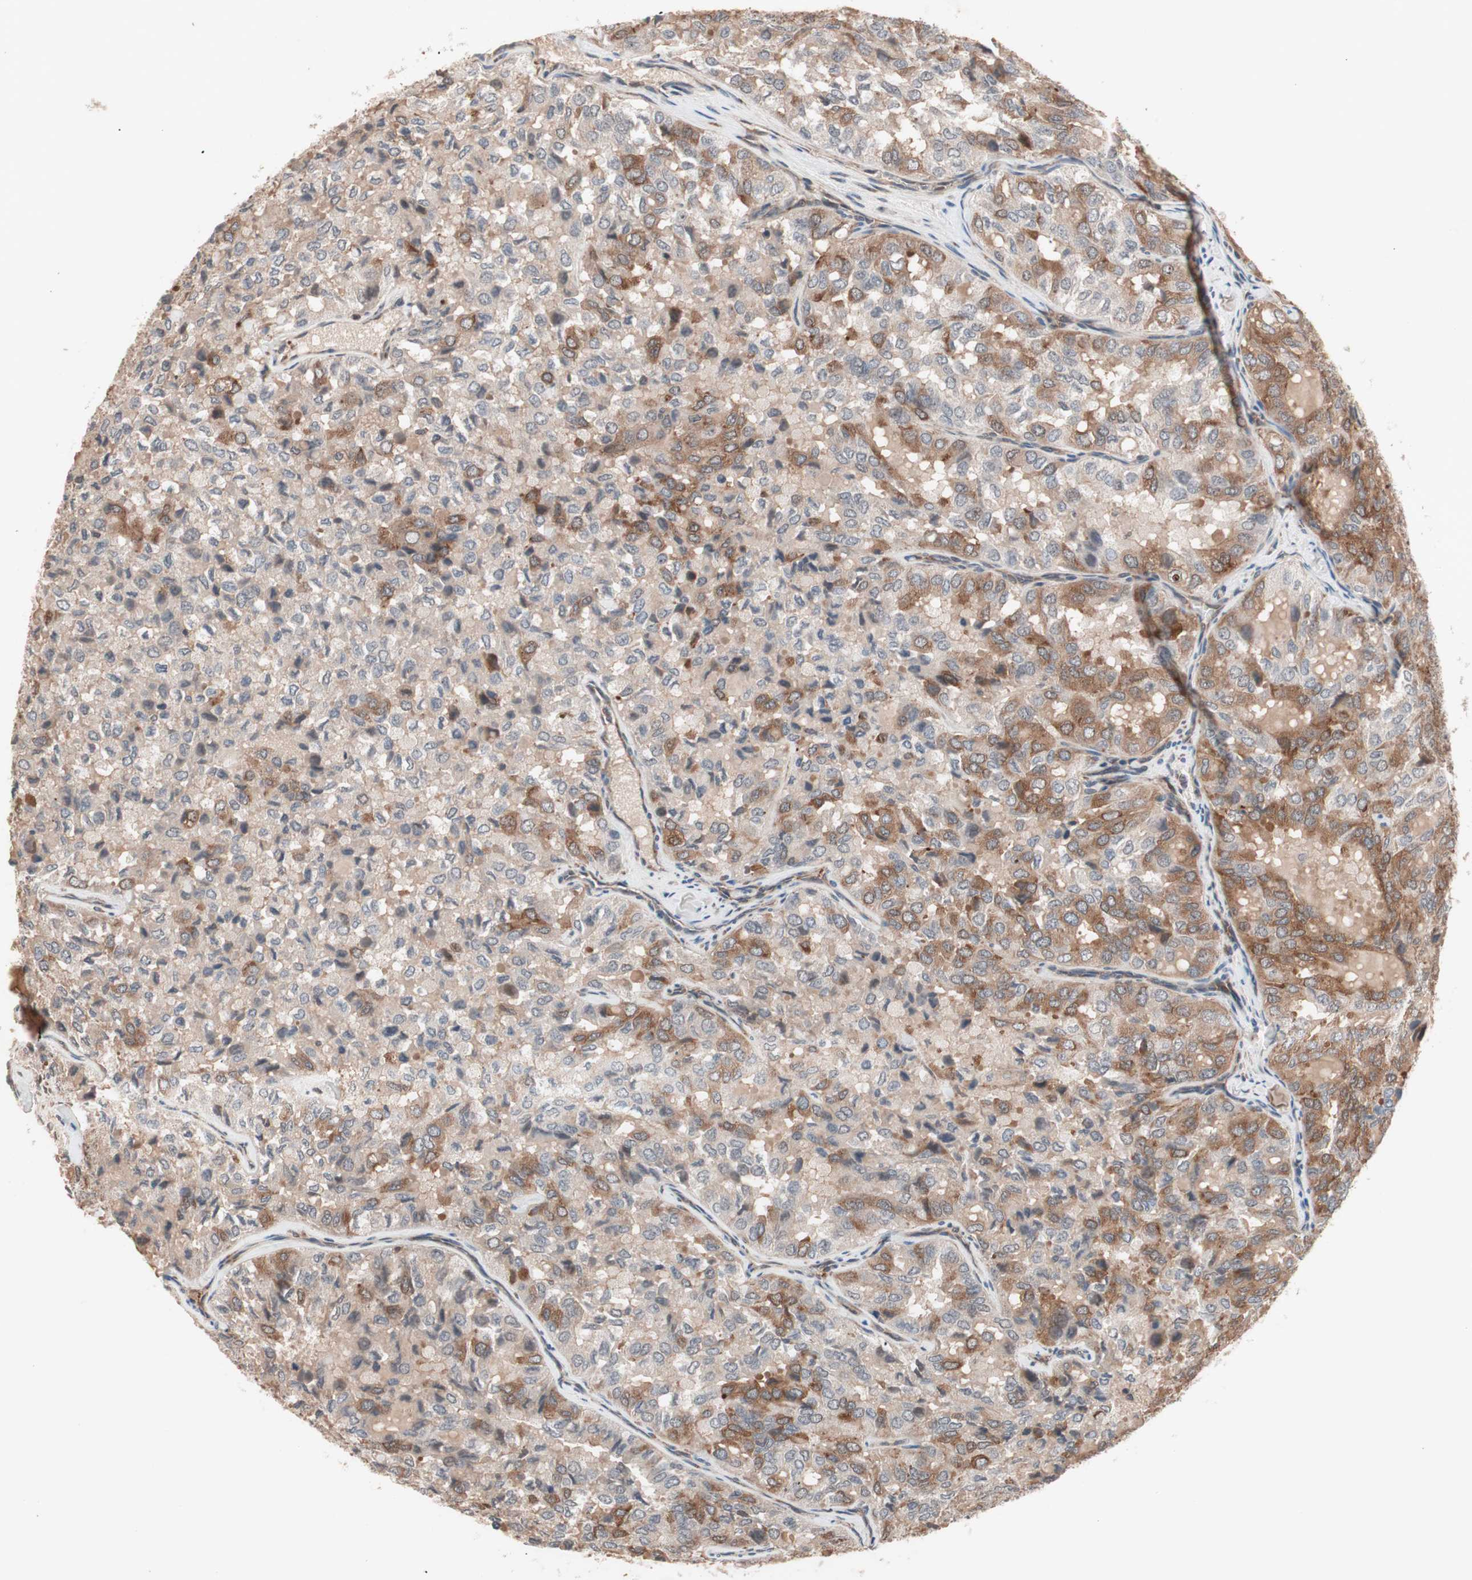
{"staining": {"intensity": "weak", "quantity": "25%-75%", "location": "cytoplasmic/membranous"}, "tissue": "thyroid cancer", "cell_type": "Tumor cells", "image_type": "cancer", "snomed": [{"axis": "morphology", "description": "Follicular adenoma carcinoma, NOS"}, {"axis": "topography", "description": "Thyroid gland"}], "caption": "Thyroid cancer stained with DAB (3,3'-diaminobenzidine) immunohistochemistry (IHC) displays low levels of weak cytoplasmic/membranous expression in approximately 25%-75% of tumor cells.", "gene": "IRS1", "patient": {"sex": "male", "age": 75}}